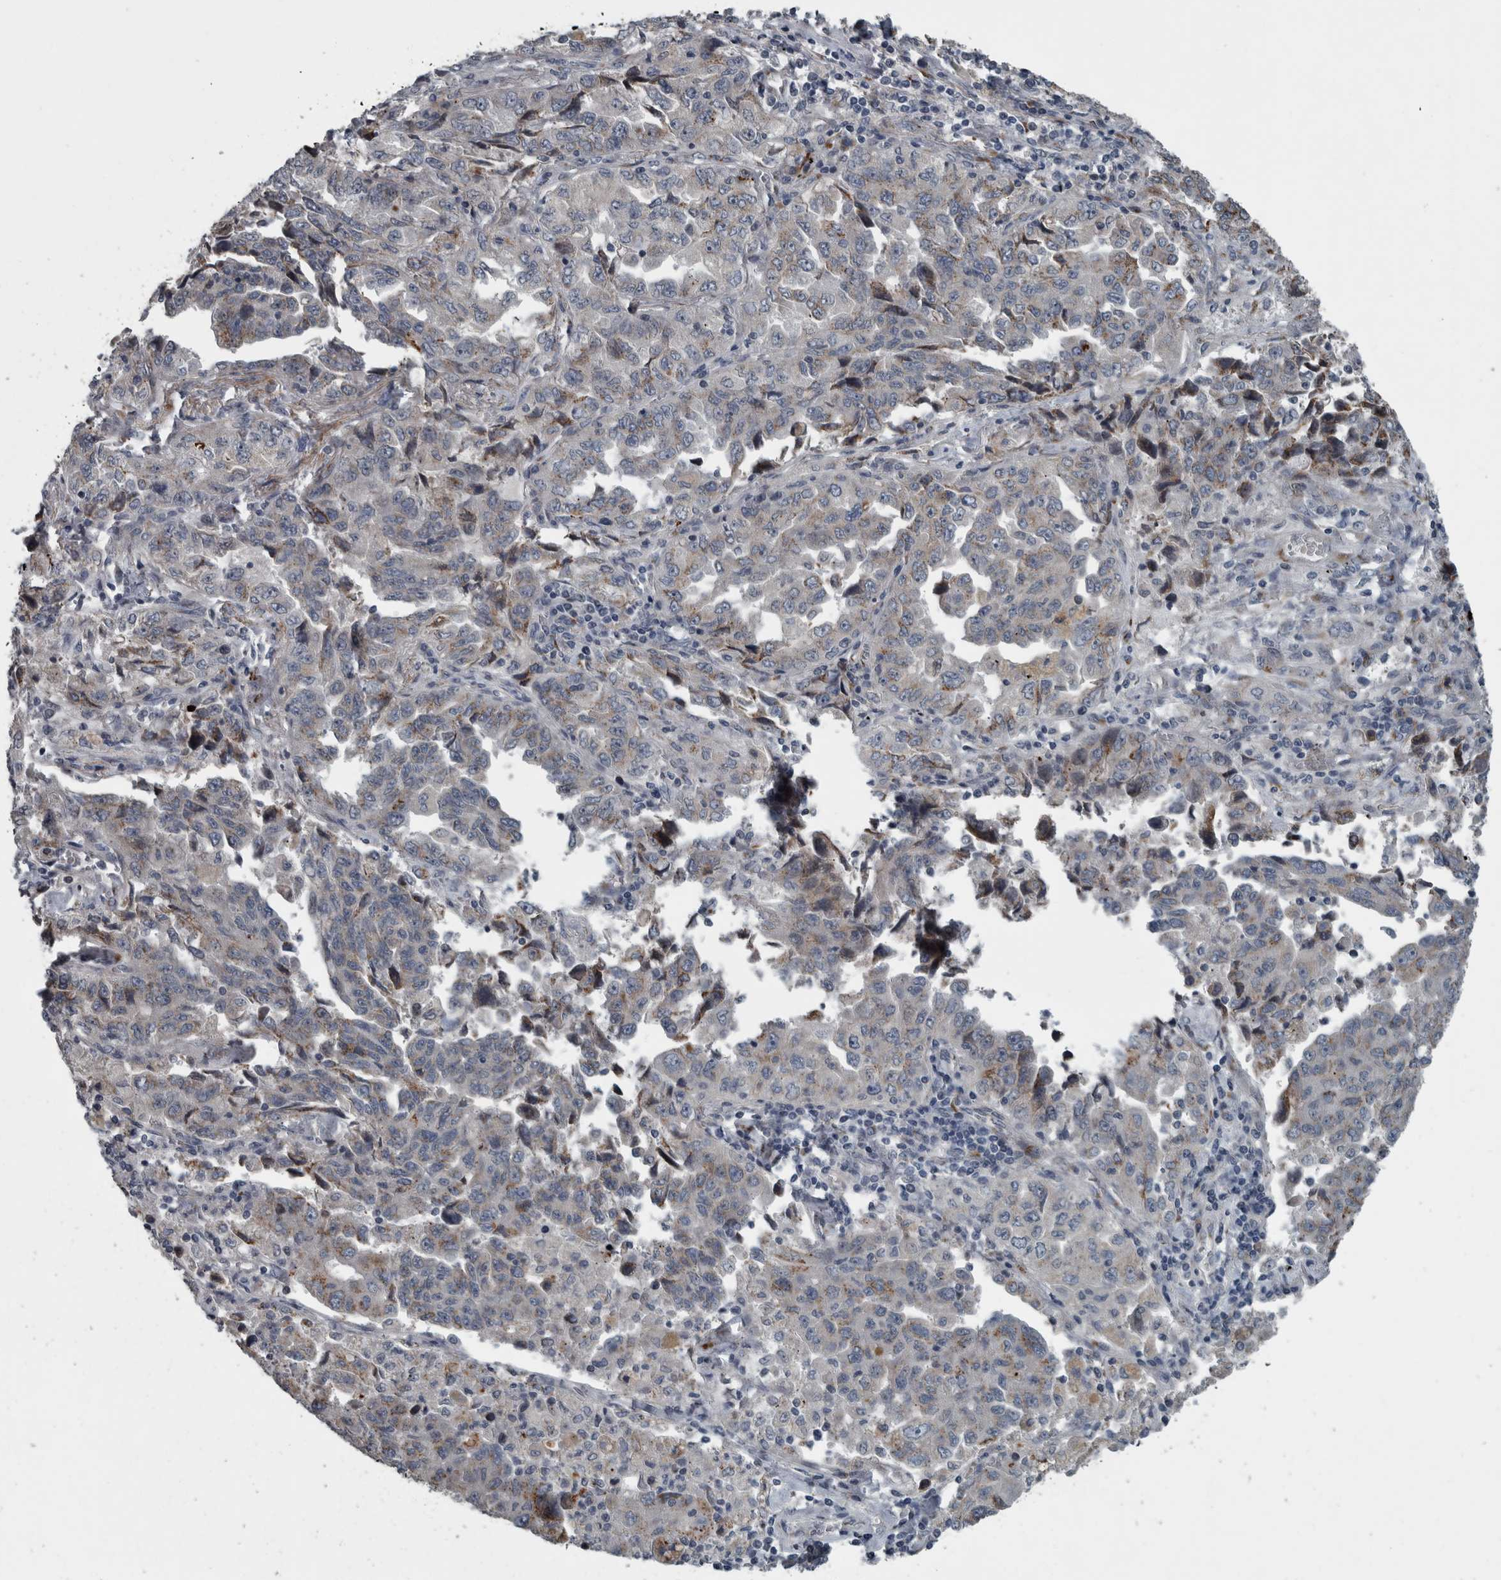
{"staining": {"intensity": "moderate", "quantity": "<25%", "location": "cytoplasmic/membranous"}, "tissue": "lung cancer", "cell_type": "Tumor cells", "image_type": "cancer", "snomed": [{"axis": "morphology", "description": "Adenocarcinoma, NOS"}, {"axis": "topography", "description": "Lung"}], "caption": "Immunohistochemical staining of lung cancer shows low levels of moderate cytoplasmic/membranous protein positivity in about <25% of tumor cells. The protein is stained brown, and the nuclei are stained in blue (DAB (3,3'-diaminobenzidine) IHC with brightfield microscopy, high magnification).", "gene": "ZNF345", "patient": {"sex": "female", "age": 51}}